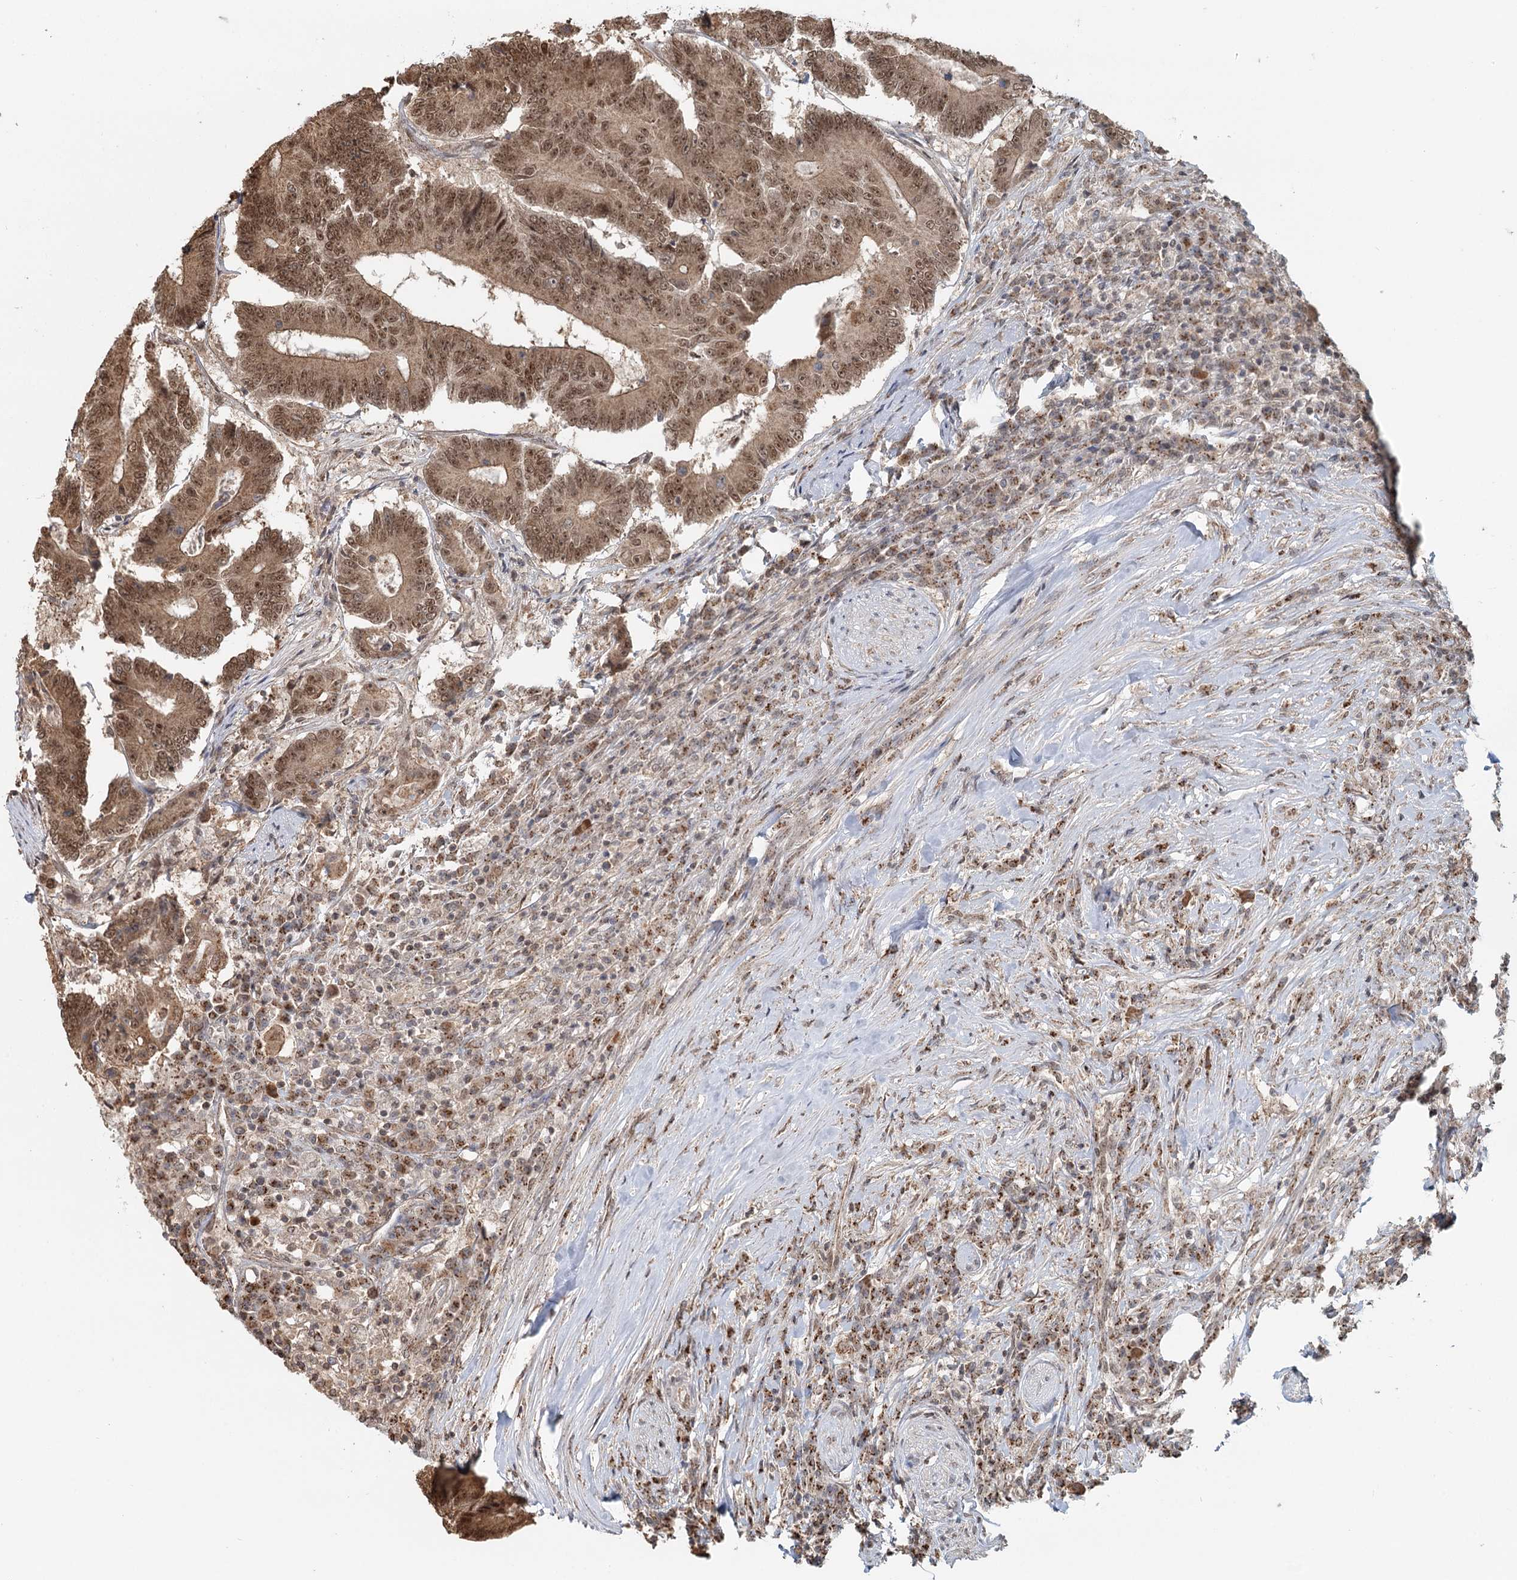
{"staining": {"intensity": "moderate", "quantity": ">75%", "location": "cytoplasmic/membranous,nuclear"}, "tissue": "colorectal cancer", "cell_type": "Tumor cells", "image_type": "cancer", "snomed": [{"axis": "morphology", "description": "Adenocarcinoma, NOS"}, {"axis": "topography", "description": "Colon"}], "caption": "High-magnification brightfield microscopy of adenocarcinoma (colorectal) stained with DAB (brown) and counterstained with hematoxylin (blue). tumor cells exhibit moderate cytoplasmic/membranous and nuclear positivity is seen in approximately>75% of cells. (DAB (3,3'-diaminobenzidine) = brown stain, brightfield microscopy at high magnification).", "gene": "GPALPP1", "patient": {"sex": "male", "age": 83}}